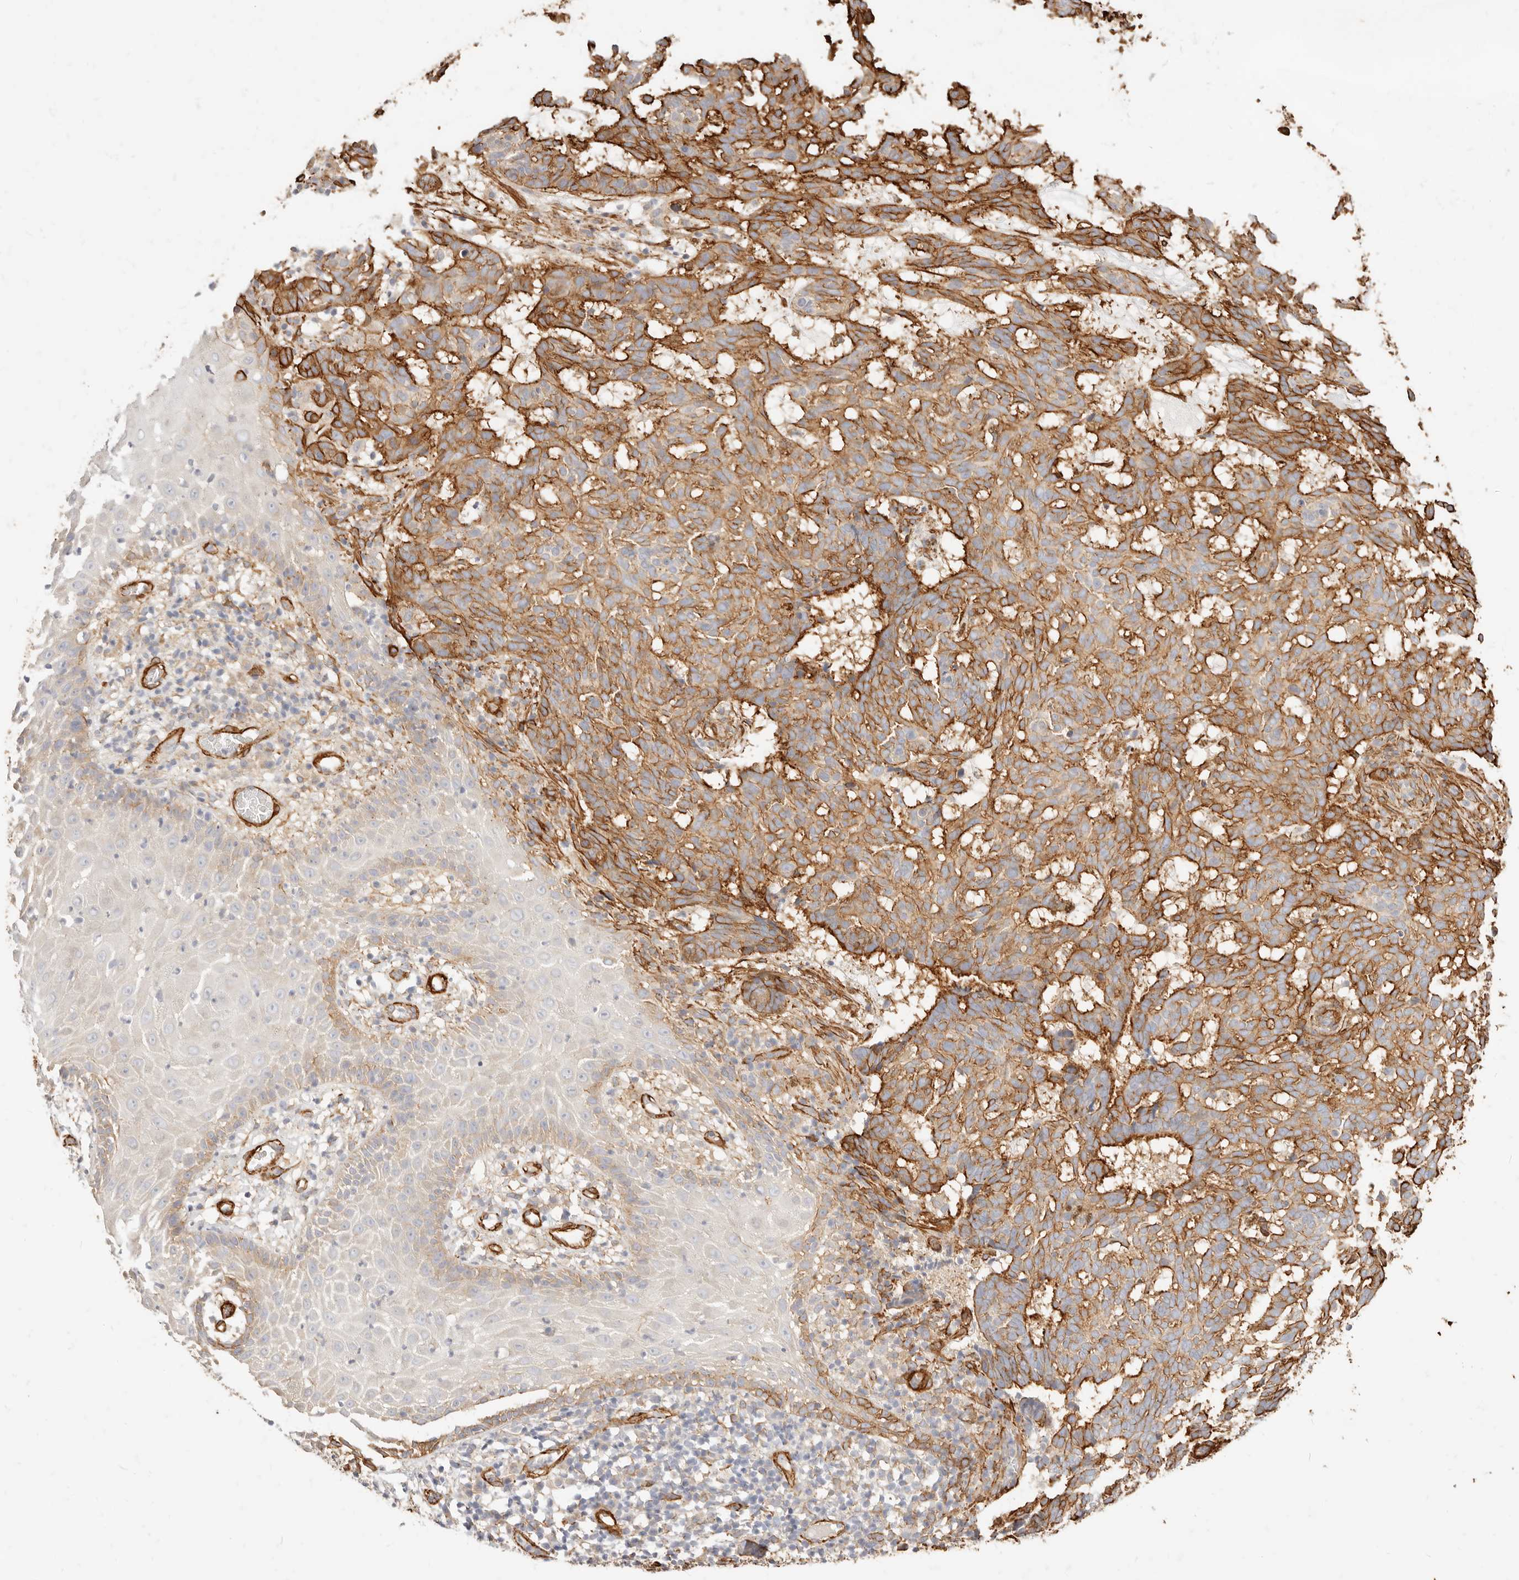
{"staining": {"intensity": "moderate", "quantity": ">75%", "location": "cytoplasmic/membranous"}, "tissue": "skin cancer", "cell_type": "Tumor cells", "image_type": "cancer", "snomed": [{"axis": "morphology", "description": "Basal cell carcinoma"}, {"axis": "topography", "description": "Skin"}], "caption": "Protein staining reveals moderate cytoplasmic/membranous expression in about >75% of tumor cells in skin basal cell carcinoma.", "gene": "TMTC2", "patient": {"sex": "male", "age": 85}}